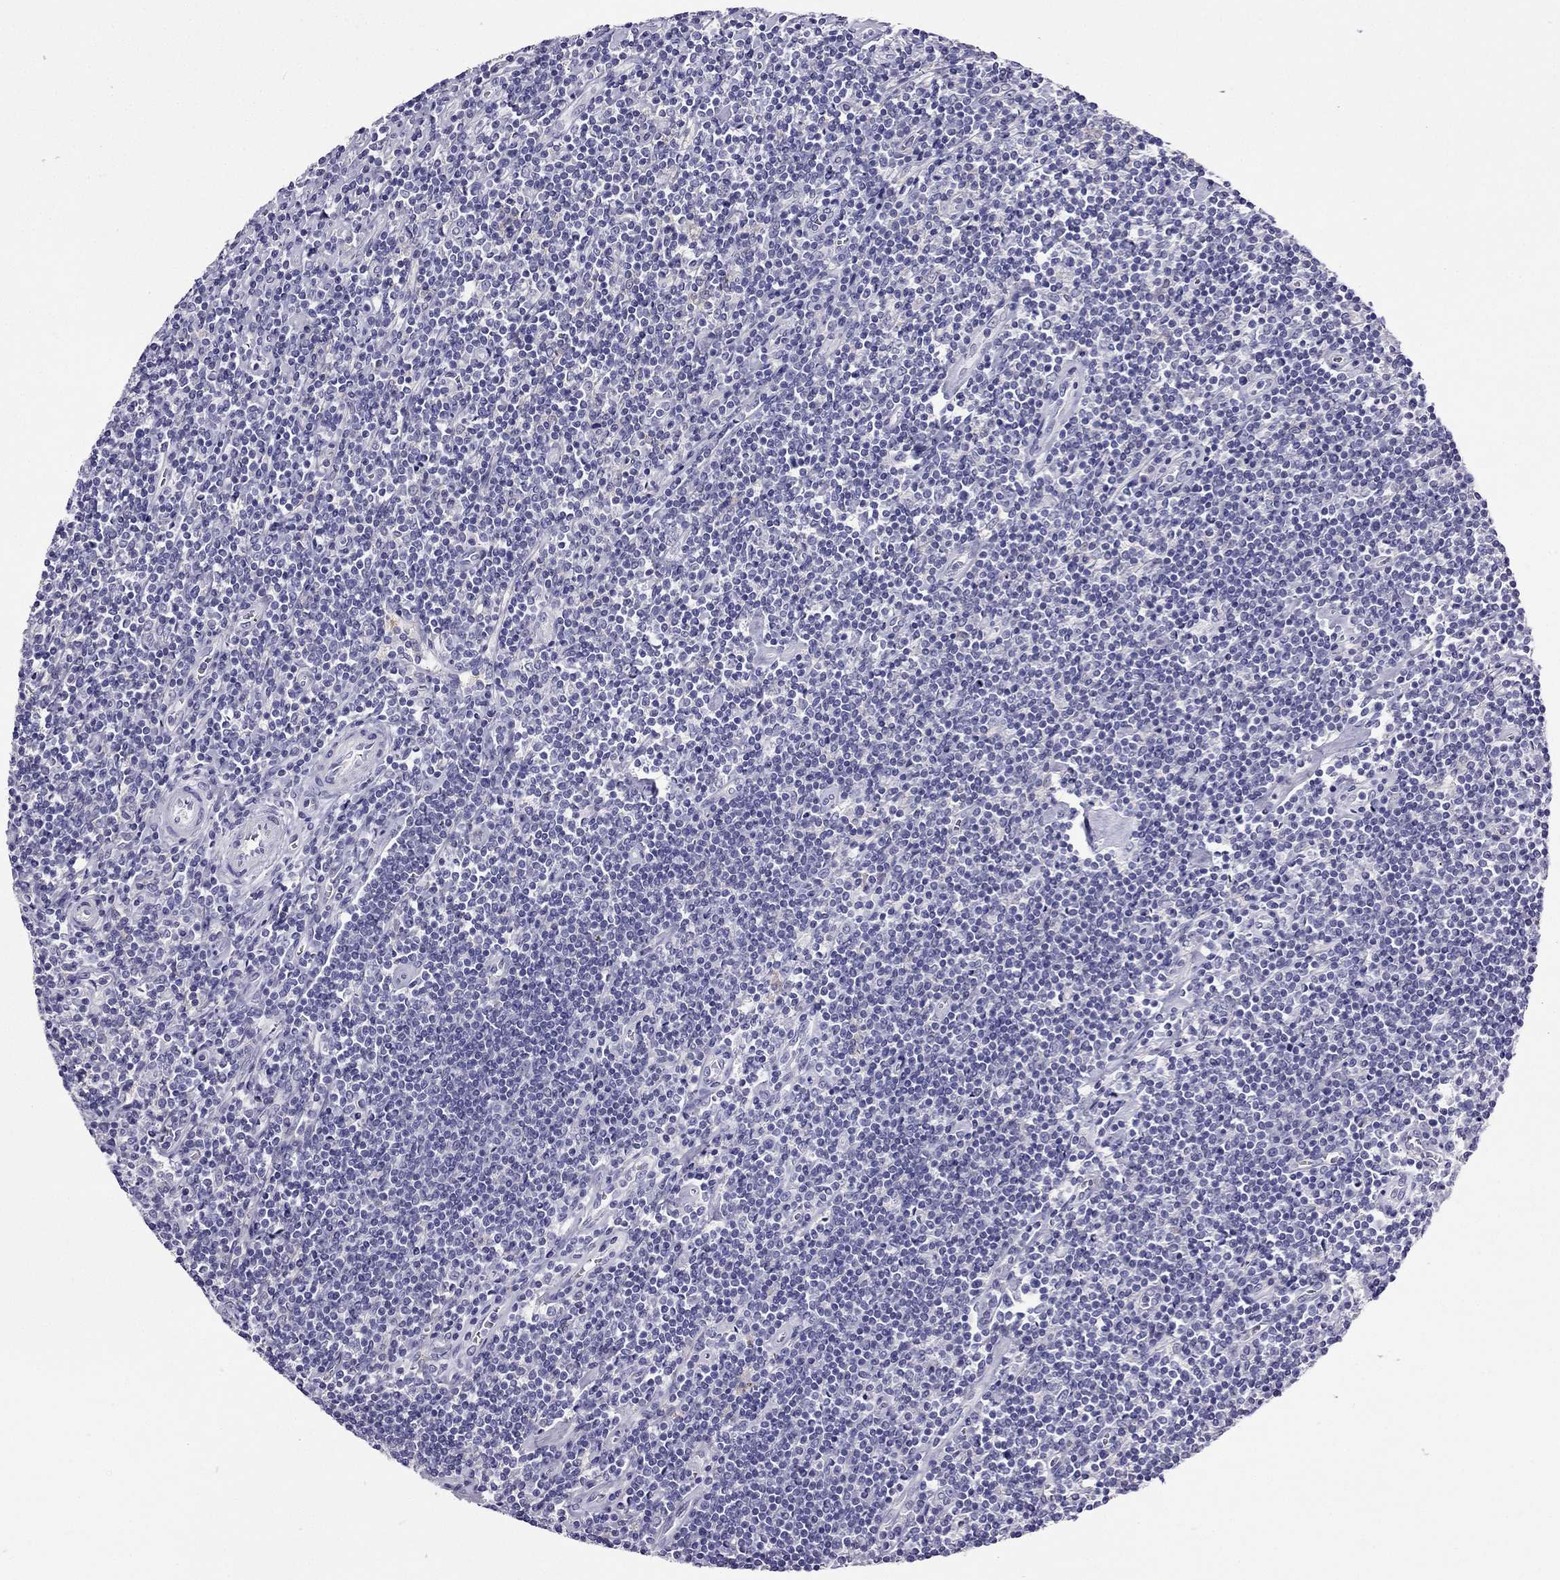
{"staining": {"intensity": "negative", "quantity": "none", "location": "none"}, "tissue": "lymphoma", "cell_type": "Tumor cells", "image_type": "cancer", "snomed": [{"axis": "morphology", "description": "Hodgkin's disease, NOS"}, {"axis": "topography", "description": "Lymph node"}], "caption": "High magnification brightfield microscopy of lymphoma stained with DAB (brown) and counterstained with hematoxylin (blue): tumor cells show no significant positivity.", "gene": "KCNJ10", "patient": {"sex": "male", "age": 40}}